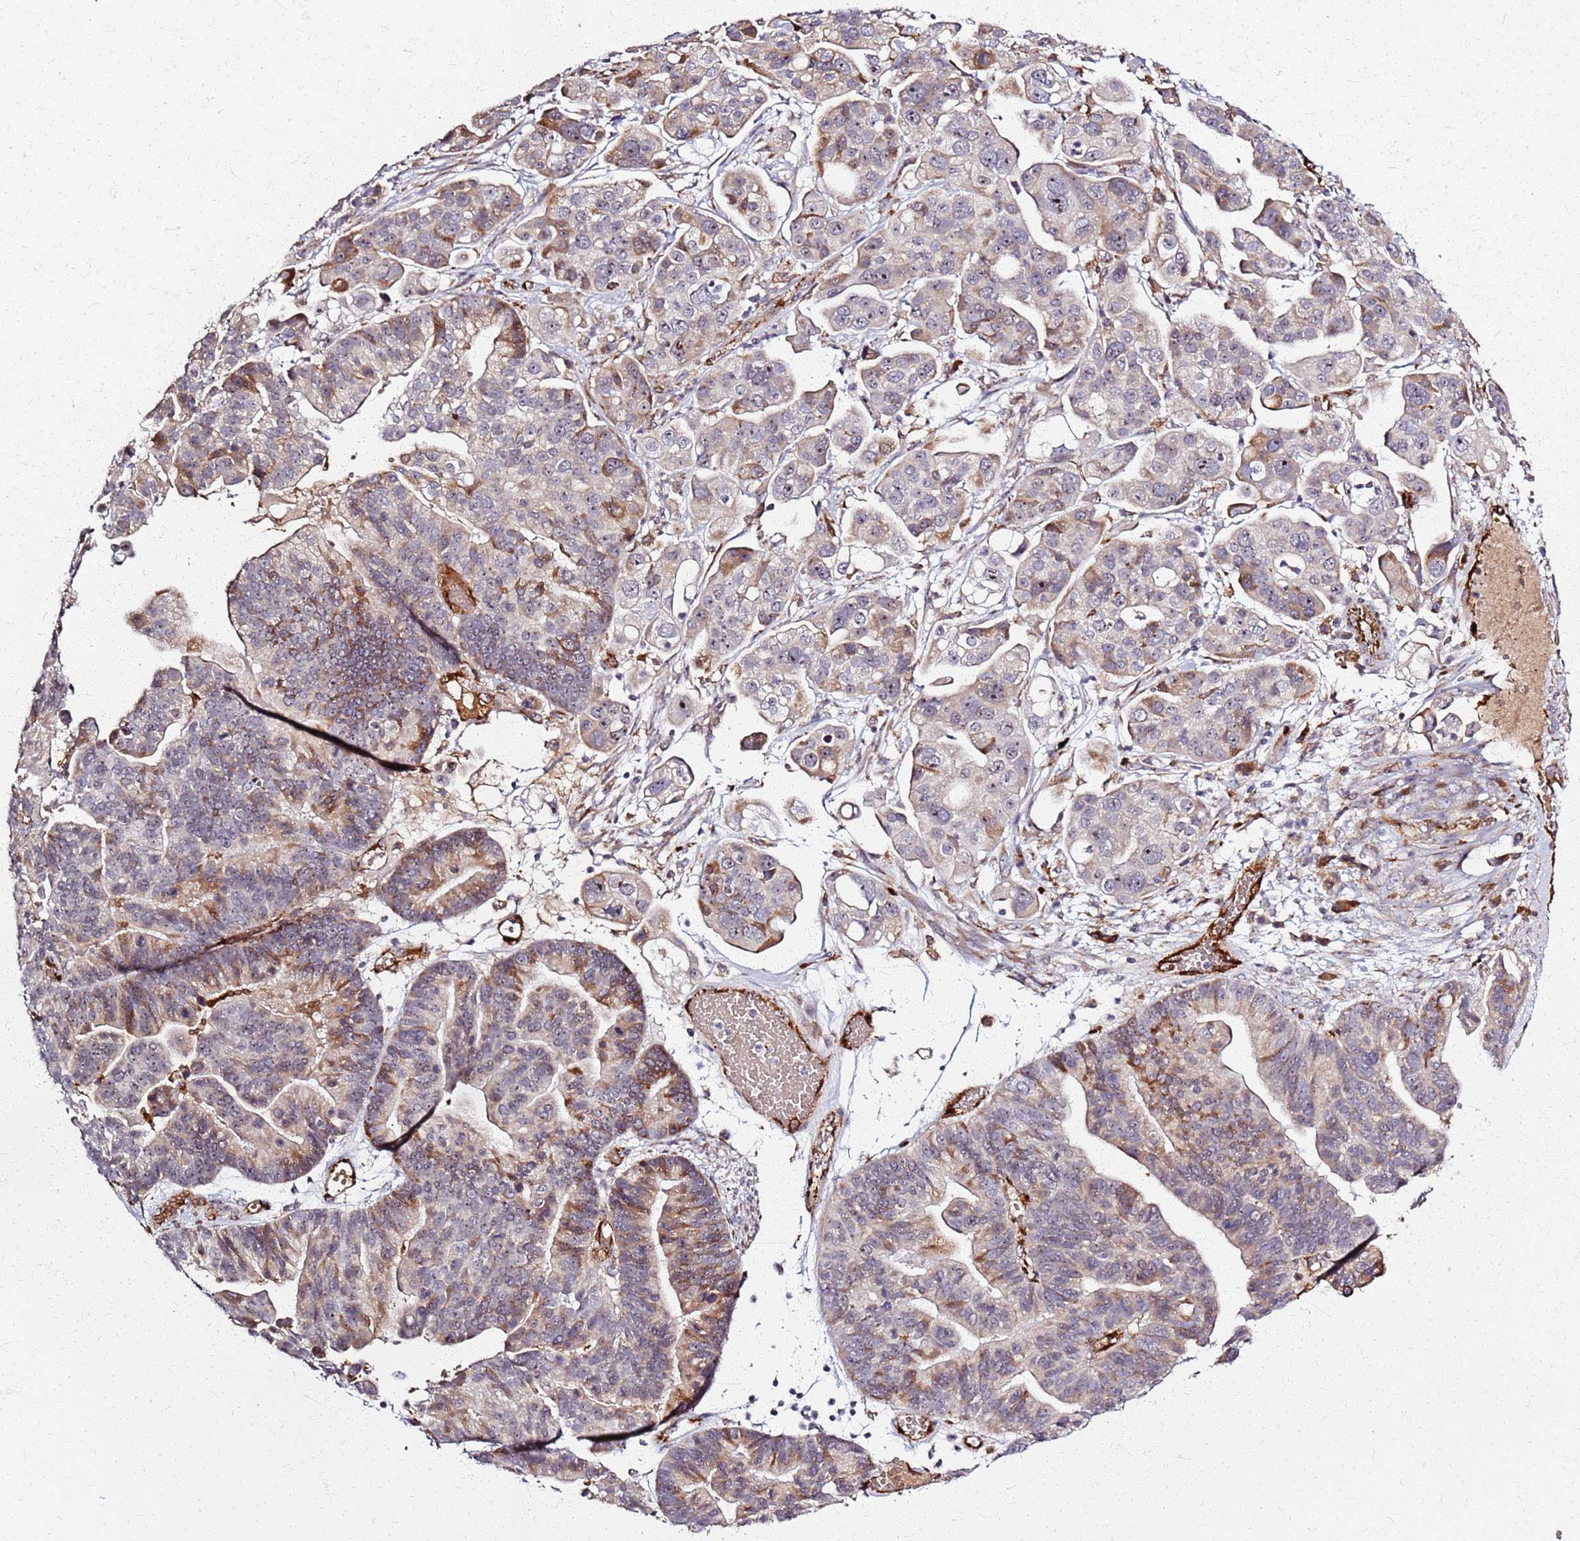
{"staining": {"intensity": "moderate", "quantity": "<25%", "location": "cytoplasmic/membranous,nuclear"}, "tissue": "ovarian cancer", "cell_type": "Tumor cells", "image_type": "cancer", "snomed": [{"axis": "morphology", "description": "Cystadenocarcinoma, serous, NOS"}, {"axis": "topography", "description": "Ovary"}], "caption": "Immunohistochemical staining of ovarian cancer (serous cystadenocarcinoma) exhibits low levels of moderate cytoplasmic/membranous and nuclear positivity in about <25% of tumor cells.", "gene": "KRI1", "patient": {"sex": "female", "age": 56}}